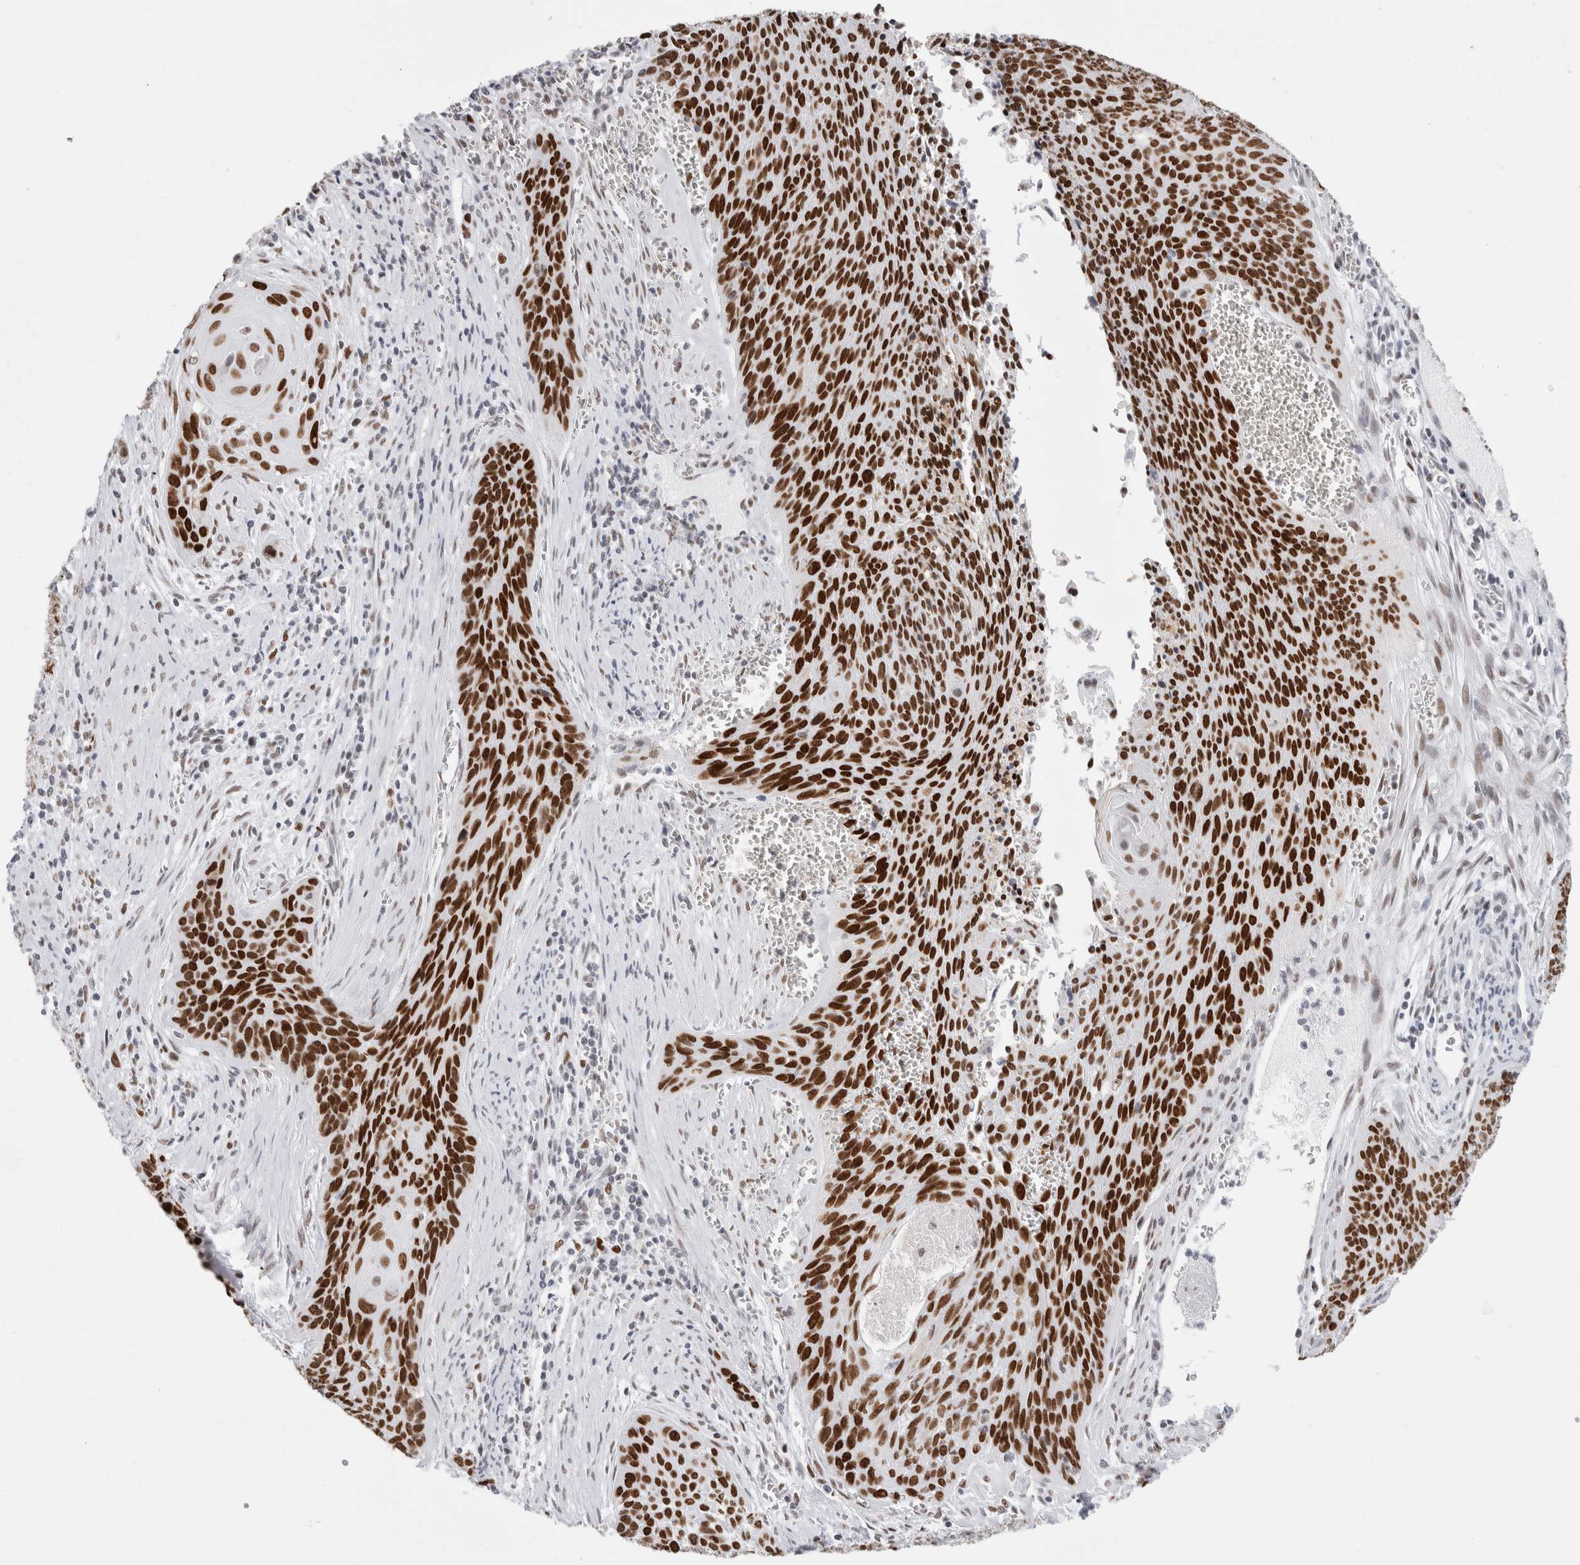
{"staining": {"intensity": "strong", "quantity": ">75%", "location": "nuclear"}, "tissue": "cervical cancer", "cell_type": "Tumor cells", "image_type": "cancer", "snomed": [{"axis": "morphology", "description": "Squamous cell carcinoma, NOS"}, {"axis": "topography", "description": "Cervix"}], "caption": "Protein staining exhibits strong nuclear positivity in about >75% of tumor cells in squamous cell carcinoma (cervical).", "gene": "SMARCC1", "patient": {"sex": "female", "age": 55}}